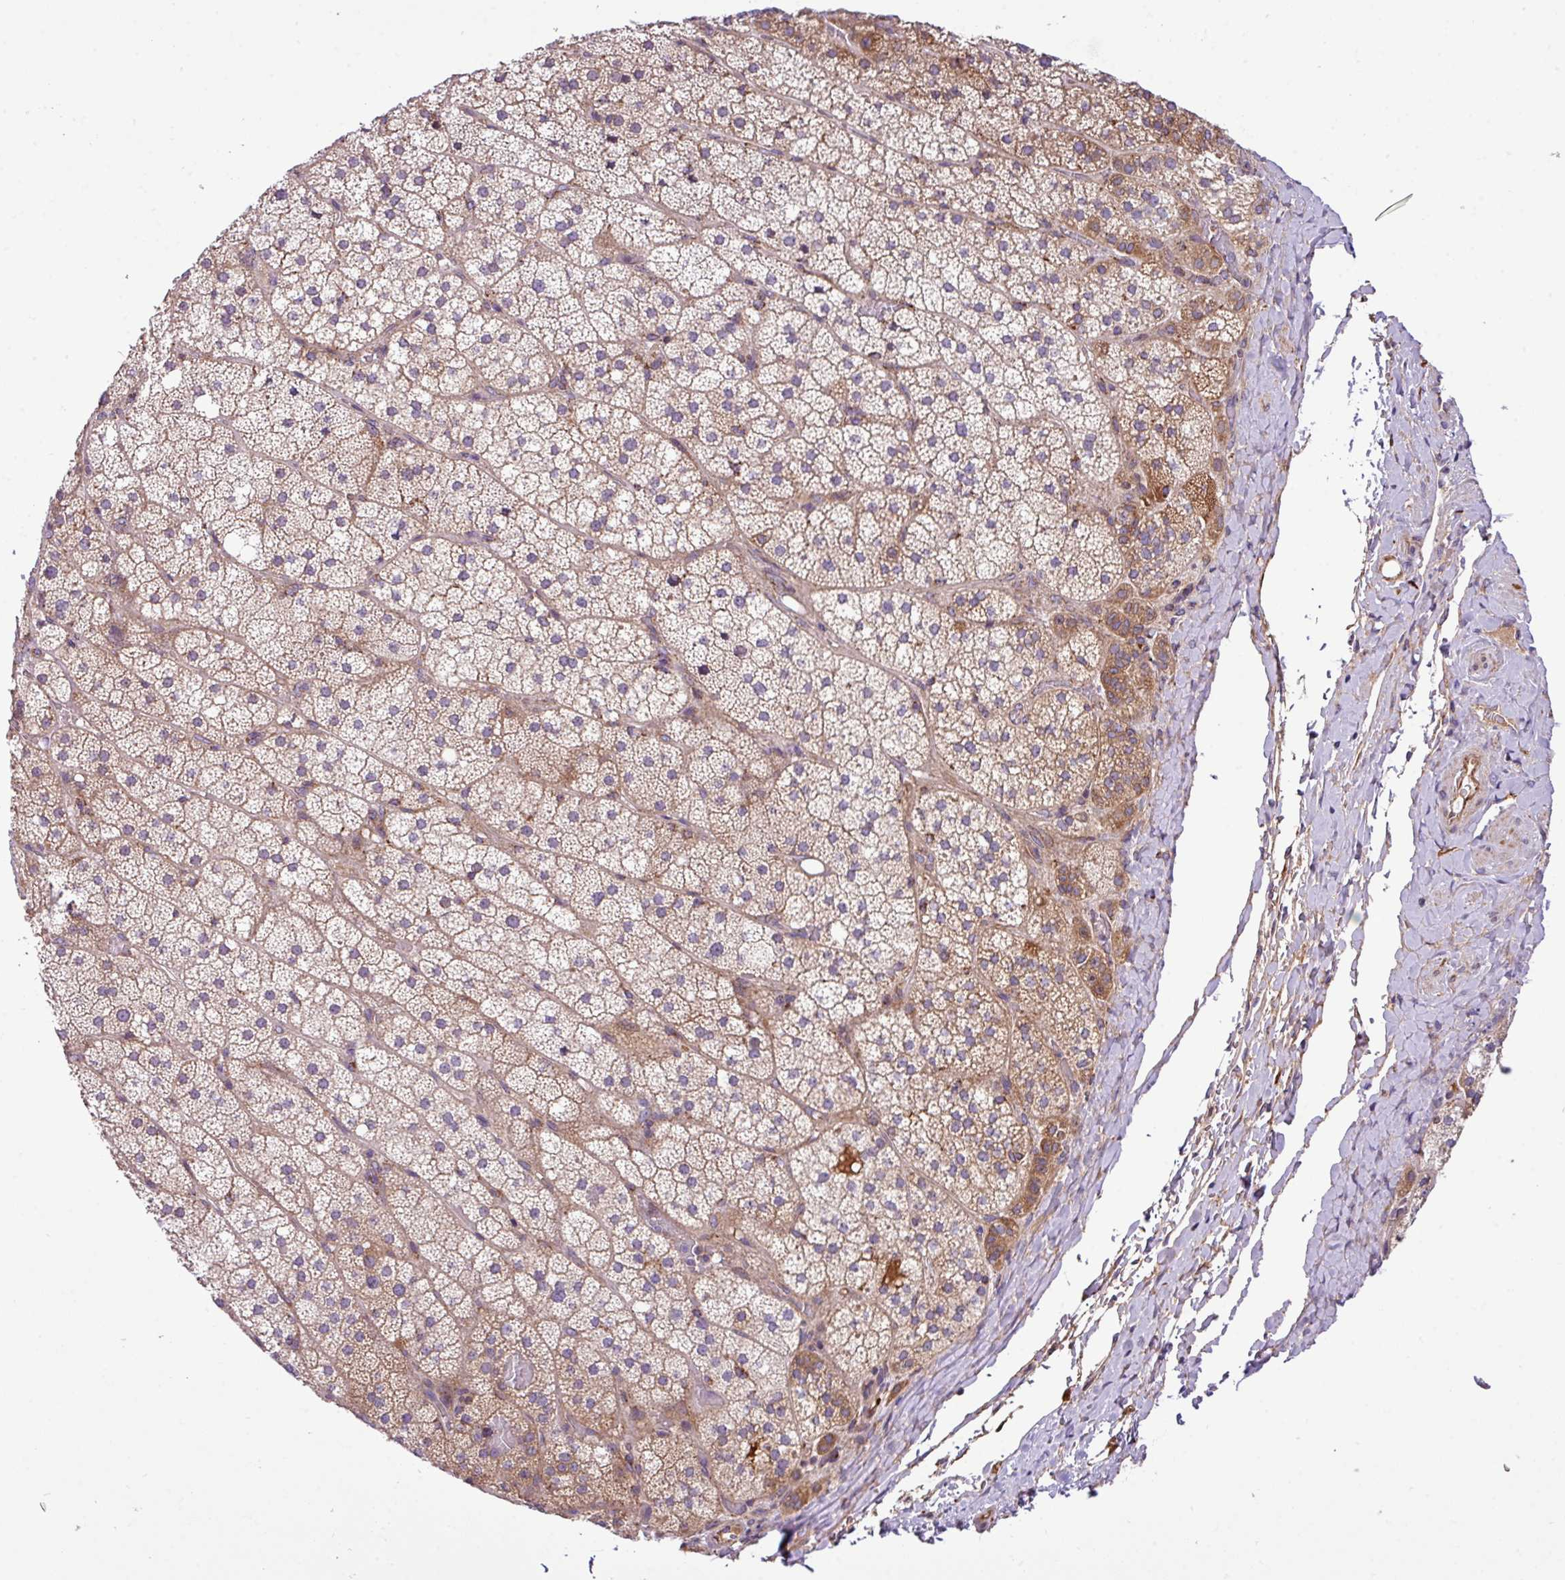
{"staining": {"intensity": "moderate", "quantity": ">75%", "location": "cytoplasmic/membranous"}, "tissue": "adrenal gland", "cell_type": "Glandular cells", "image_type": "normal", "snomed": [{"axis": "morphology", "description": "Normal tissue, NOS"}, {"axis": "topography", "description": "Adrenal gland"}], "caption": "Moderate cytoplasmic/membranous positivity is identified in about >75% of glandular cells in normal adrenal gland. Ihc stains the protein in brown and the nuclei are stained blue.", "gene": "ZNF569", "patient": {"sex": "male", "age": 53}}